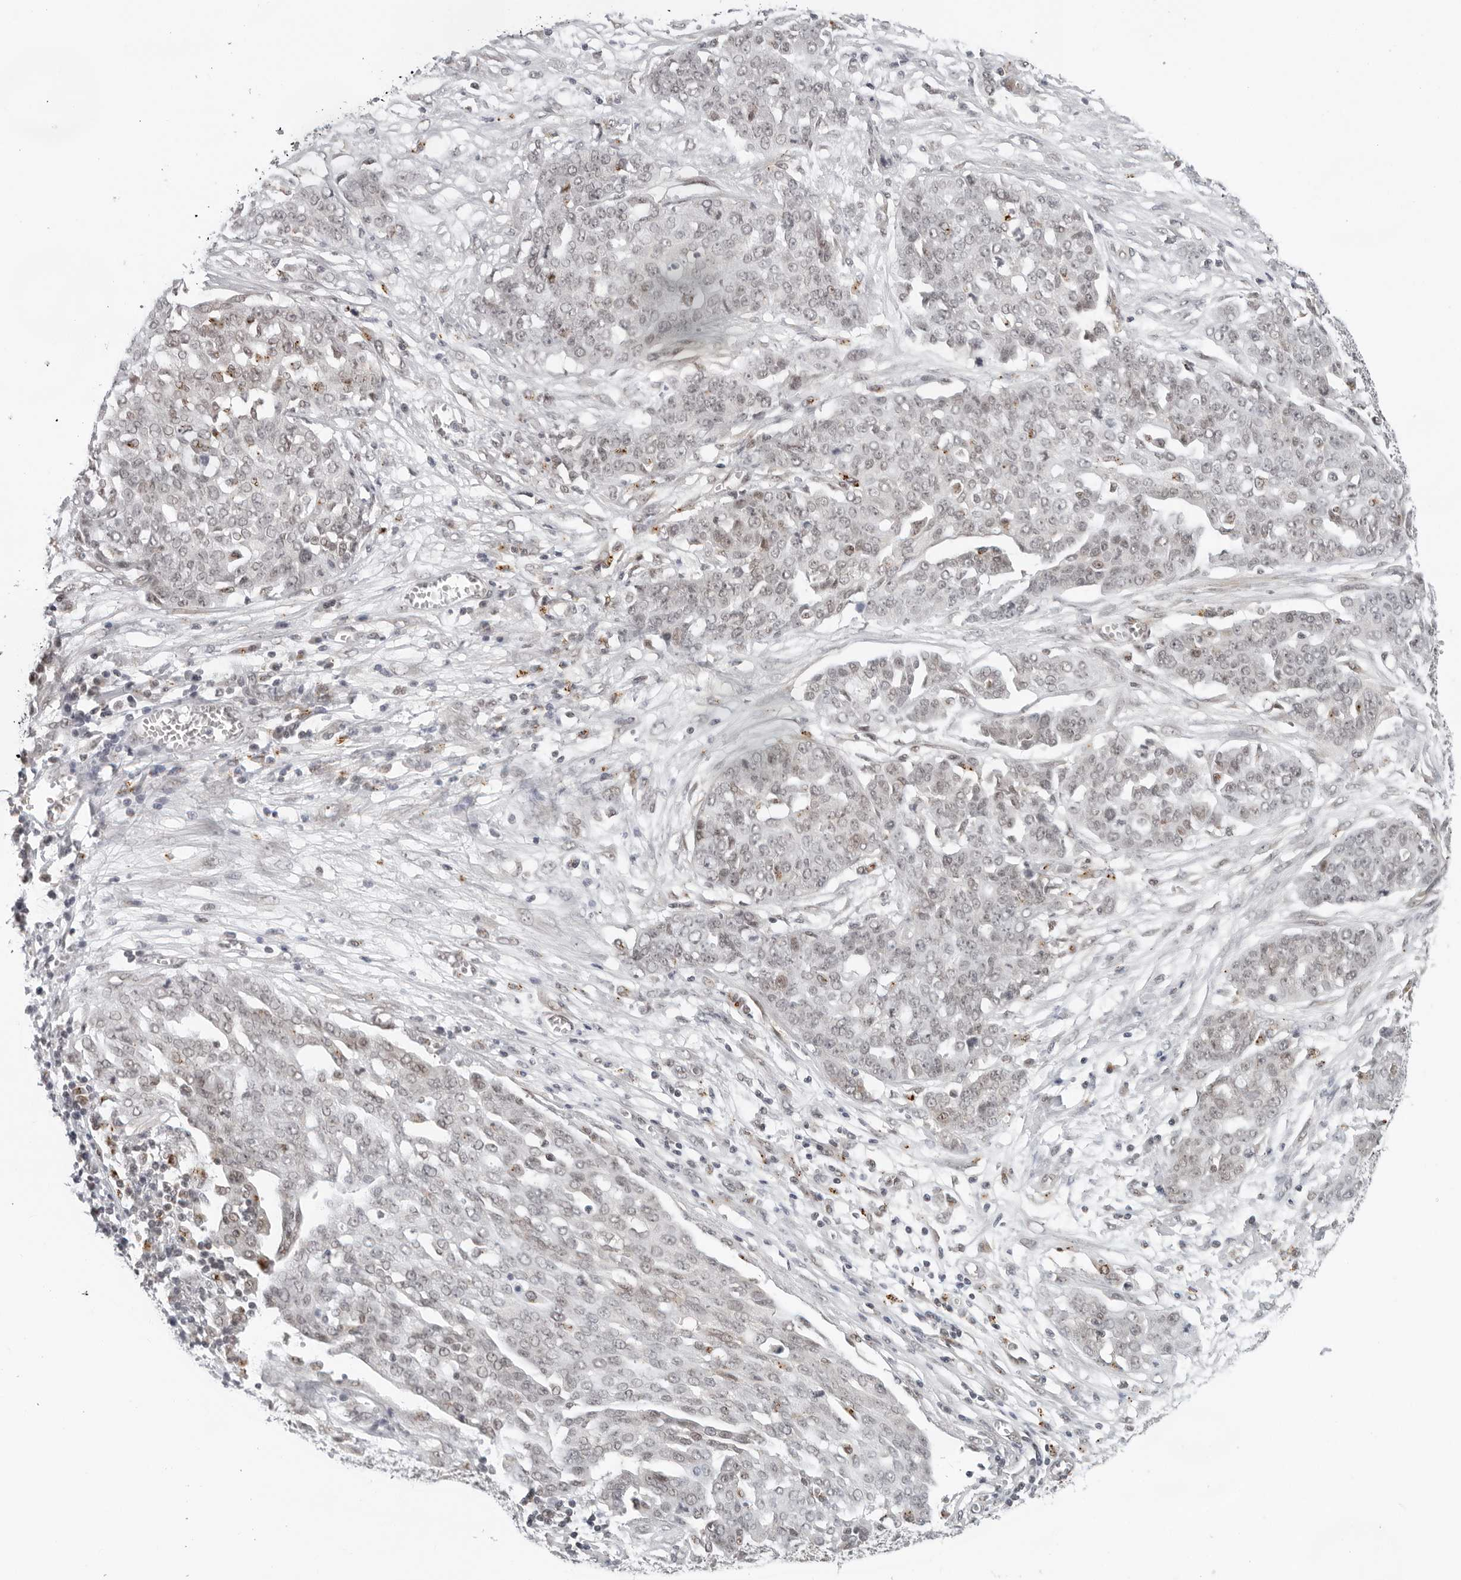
{"staining": {"intensity": "weak", "quantity": "<25%", "location": "nuclear"}, "tissue": "ovarian cancer", "cell_type": "Tumor cells", "image_type": "cancer", "snomed": [{"axis": "morphology", "description": "Cystadenocarcinoma, serous, NOS"}, {"axis": "topography", "description": "Soft tissue"}, {"axis": "topography", "description": "Ovary"}], "caption": "Photomicrograph shows no protein staining in tumor cells of ovarian serous cystadenocarcinoma tissue. (Stains: DAB (3,3'-diaminobenzidine) immunohistochemistry (IHC) with hematoxylin counter stain, Microscopy: brightfield microscopy at high magnification).", "gene": "TOX4", "patient": {"sex": "female", "age": 57}}